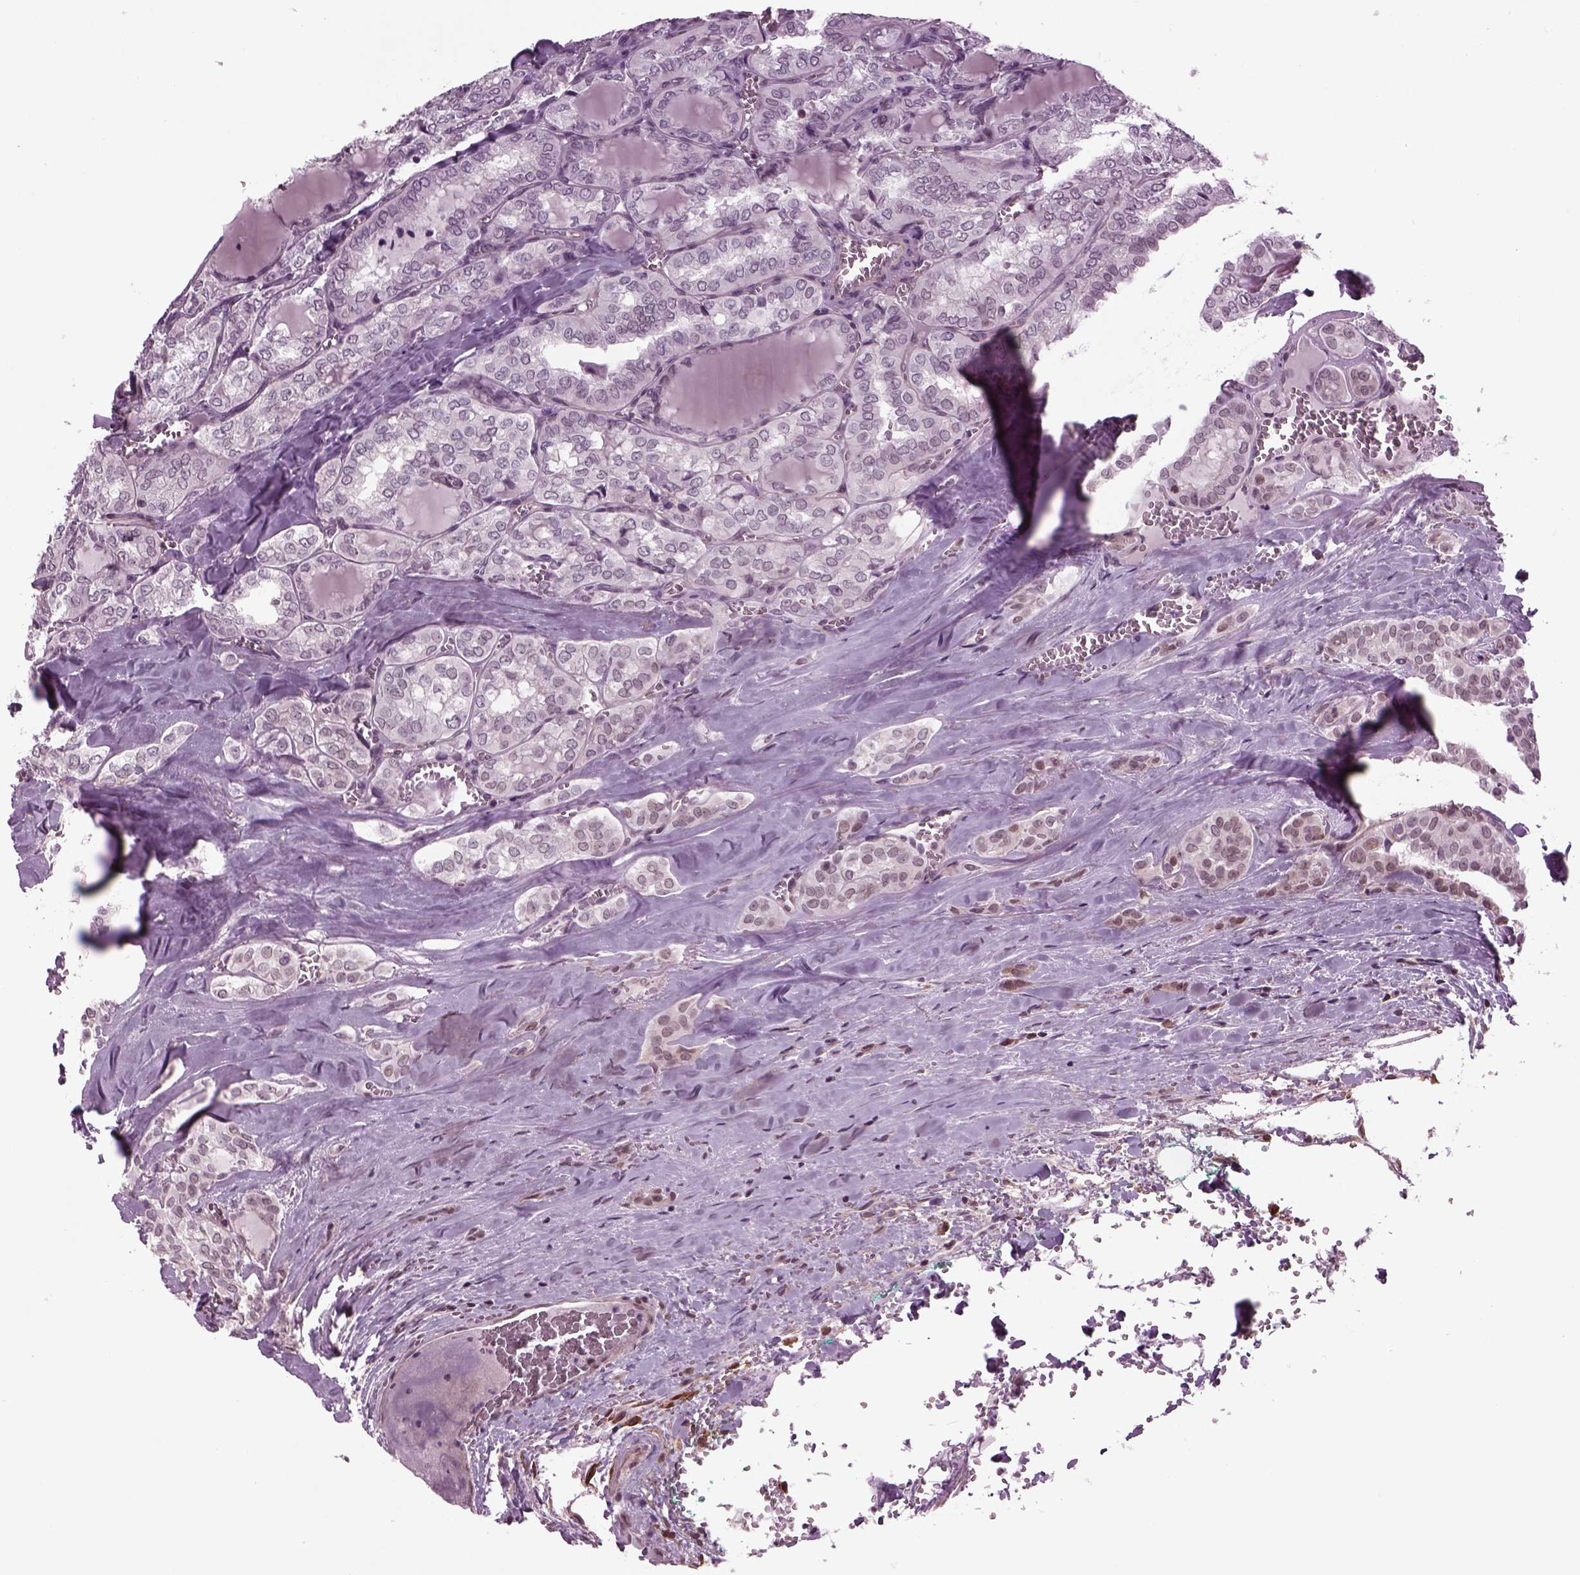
{"staining": {"intensity": "moderate", "quantity": "<25%", "location": "nuclear"}, "tissue": "thyroid cancer", "cell_type": "Tumor cells", "image_type": "cancer", "snomed": [{"axis": "morphology", "description": "Papillary adenocarcinoma, NOS"}, {"axis": "topography", "description": "Thyroid gland"}], "caption": "A photomicrograph of human thyroid papillary adenocarcinoma stained for a protein displays moderate nuclear brown staining in tumor cells. Ihc stains the protein in brown and the nuclei are stained blue.", "gene": "ODF3", "patient": {"sex": "female", "age": 41}}